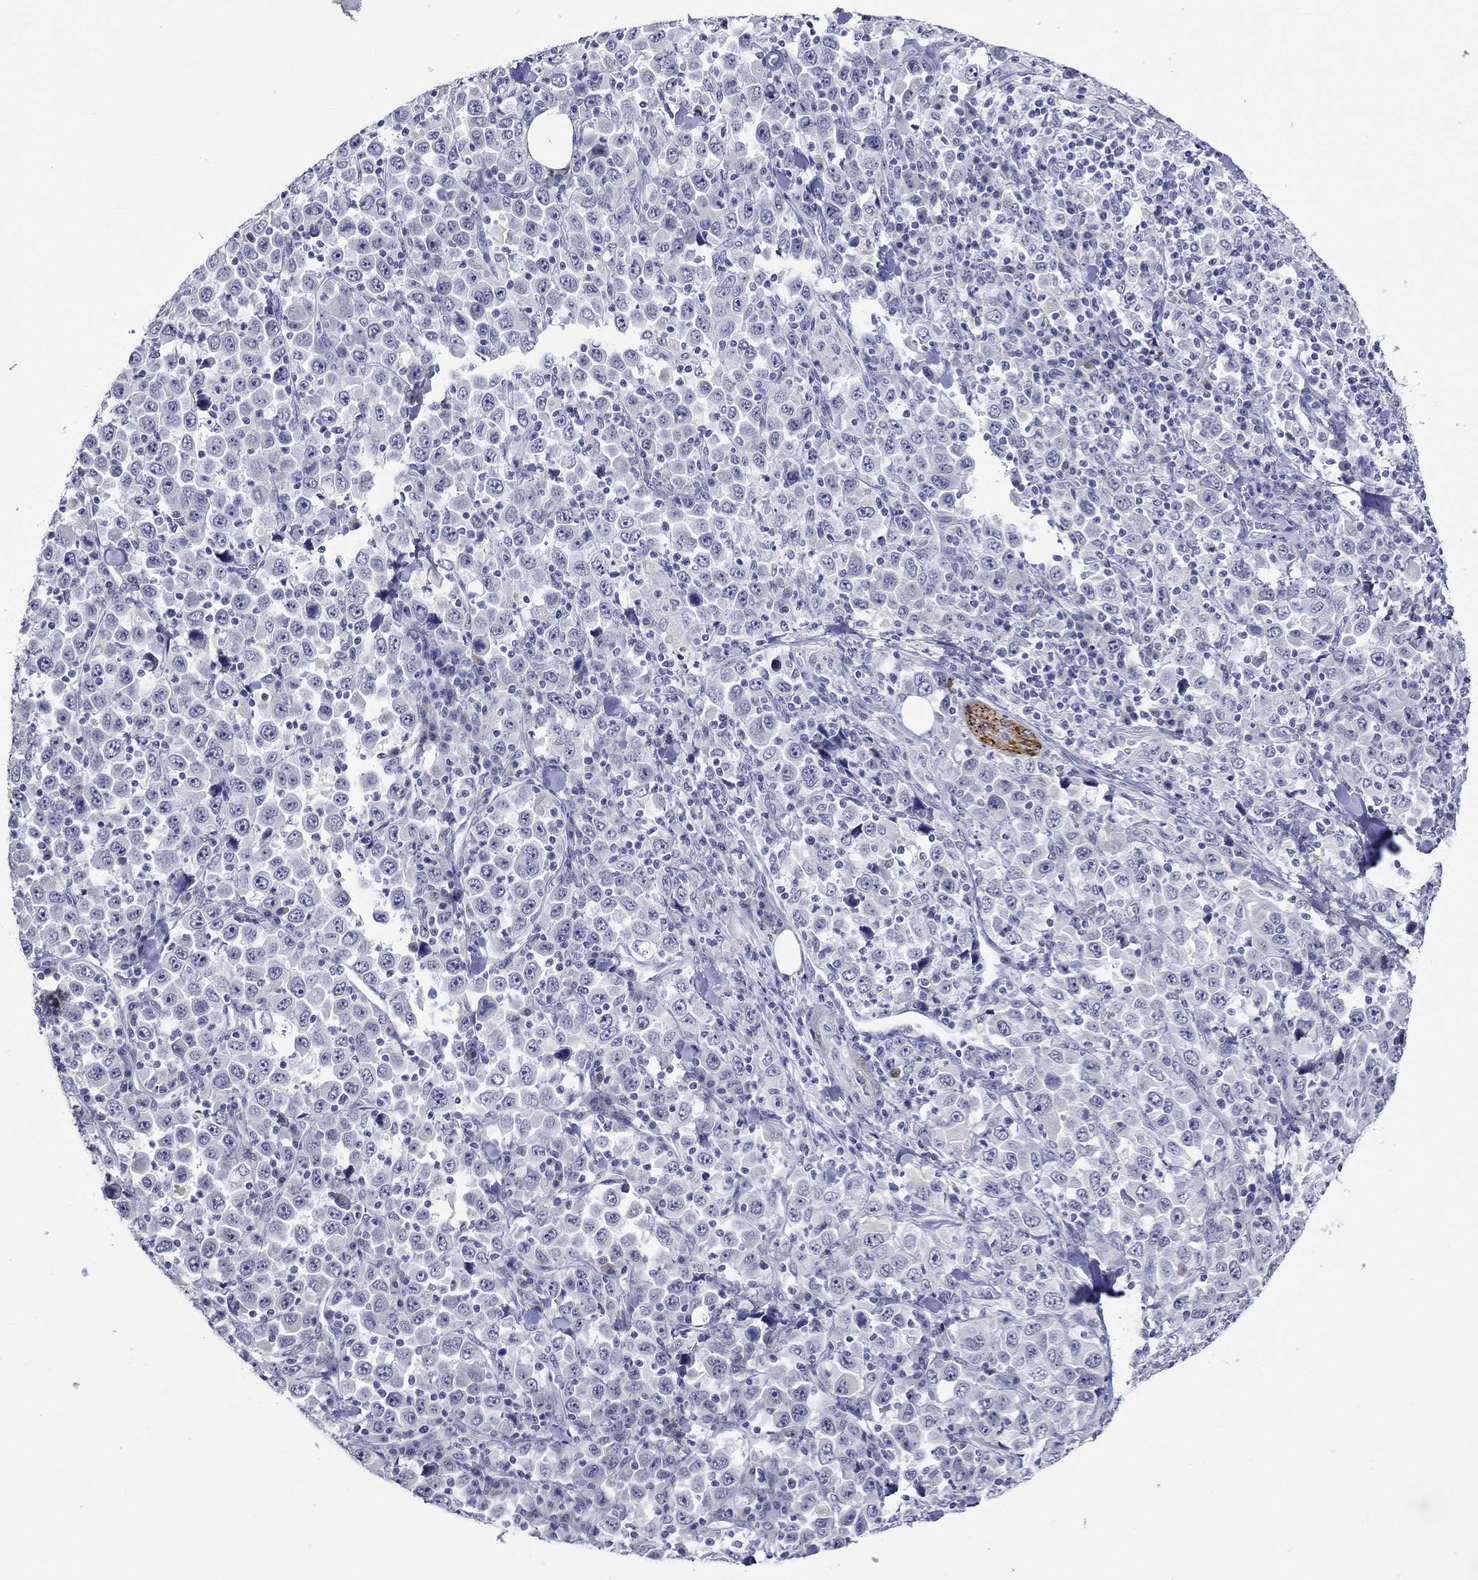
{"staining": {"intensity": "negative", "quantity": "none", "location": "none"}, "tissue": "stomach cancer", "cell_type": "Tumor cells", "image_type": "cancer", "snomed": [{"axis": "morphology", "description": "Normal tissue, NOS"}, {"axis": "morphology", "description": "Adenocarcinoma, NOS"}, {"axis": "topography", "description": "Stomach, upper"}, {"axis": "topography", "description": "Stomach"}], "caption": "High power microscopy image of an IHC histopathology image of adenocarcinoma (stomach), revealing no significant positivity in tumor cells. Nuclei are stained in blue.", "gene": "CRYAB", "patient": {"sex": "male", "age": 59}}